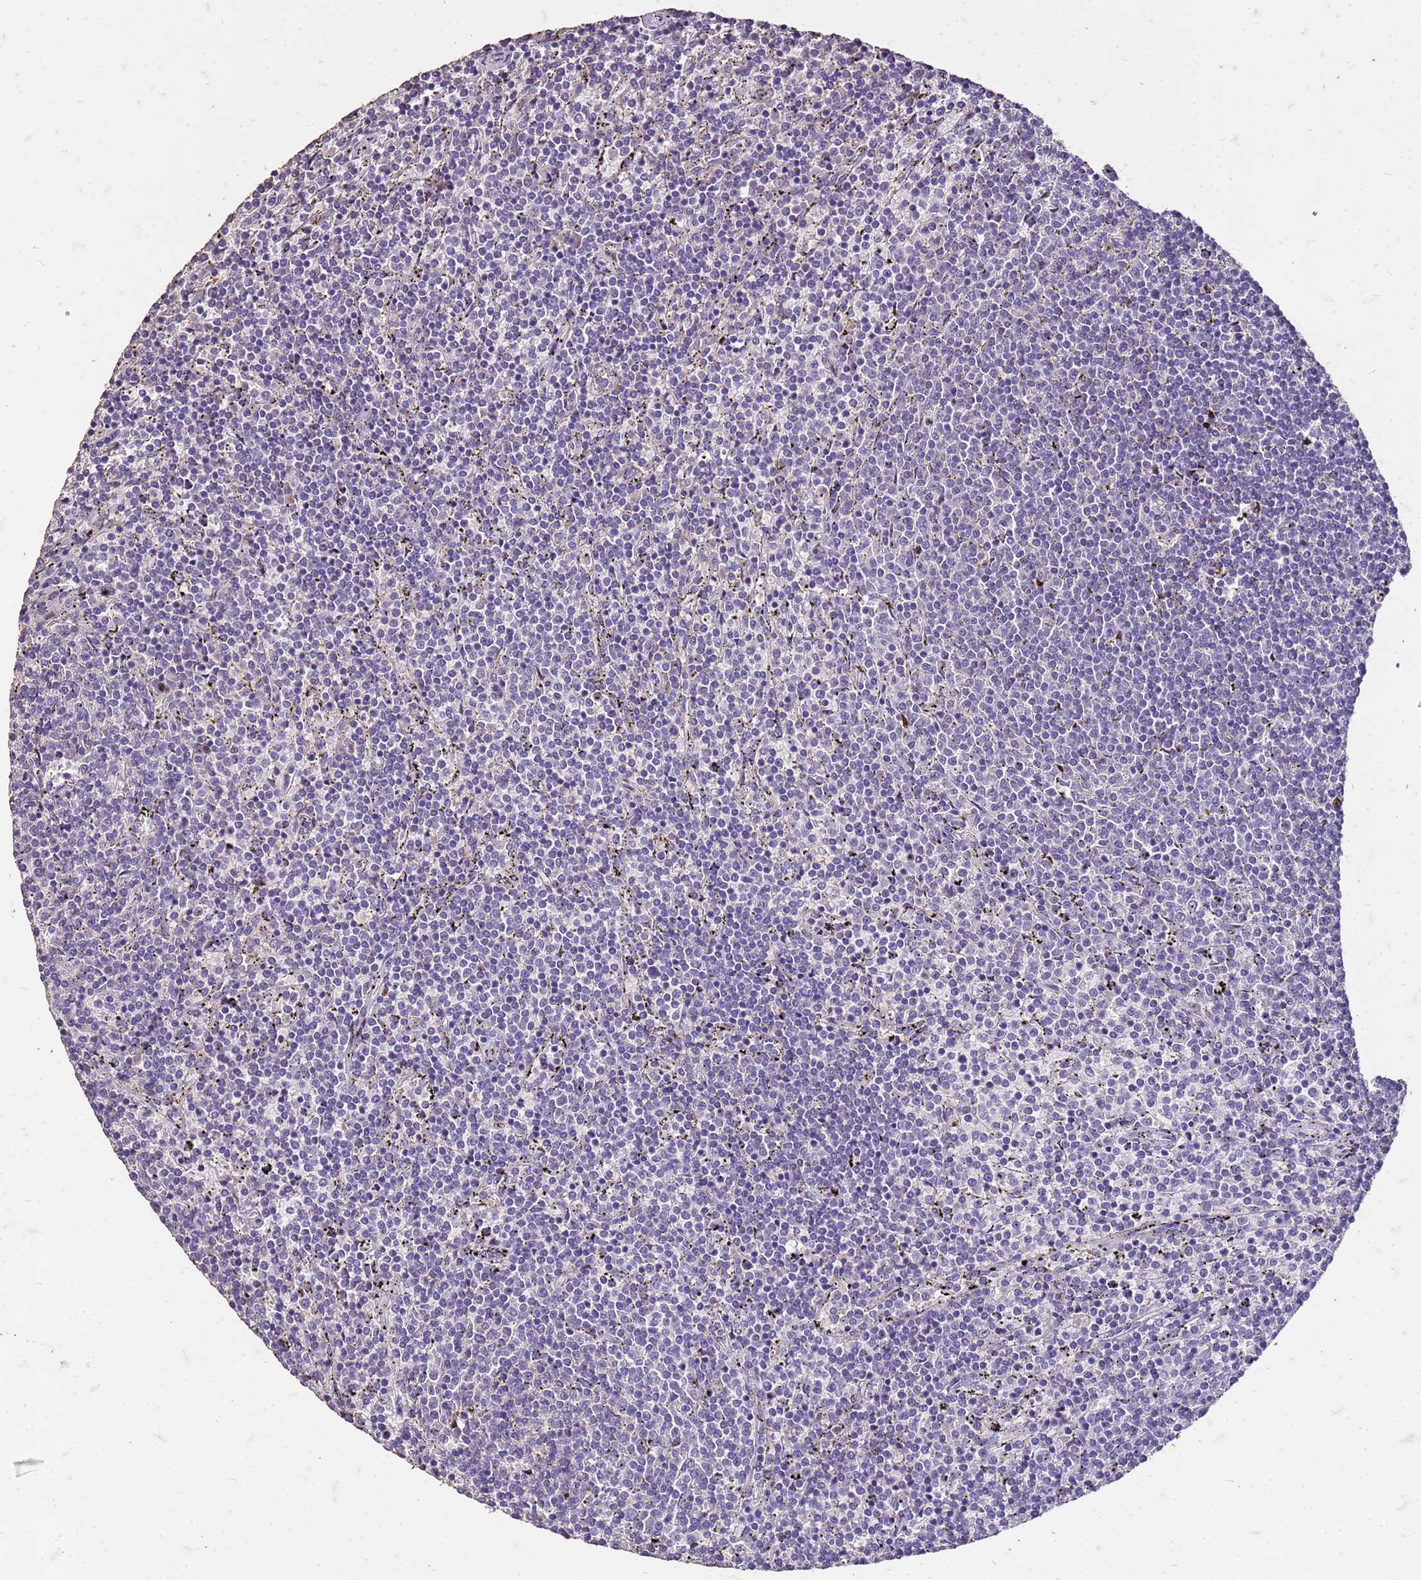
{"staining": {"intensity": "negative", "quantity": "none", "location": "none"}, "tissue": "lymphoma", "cell_type": "Tumor cells", "image_type": "cancer", "snomed": [{"axis": "morphology", "description": "Malignant lymphoma, non-Hodgkin's type, Low grade"}, {"axis": "topography", "description": "Spleen"}], "caption": "Immunohistochemical staining of malignant lymphoma, non-Hodgkin's type (low-grade) demonstrates no significant expression in tumor cells.", "gene": "FAM184B", "patient": {"sex": "female", "age": 50}}